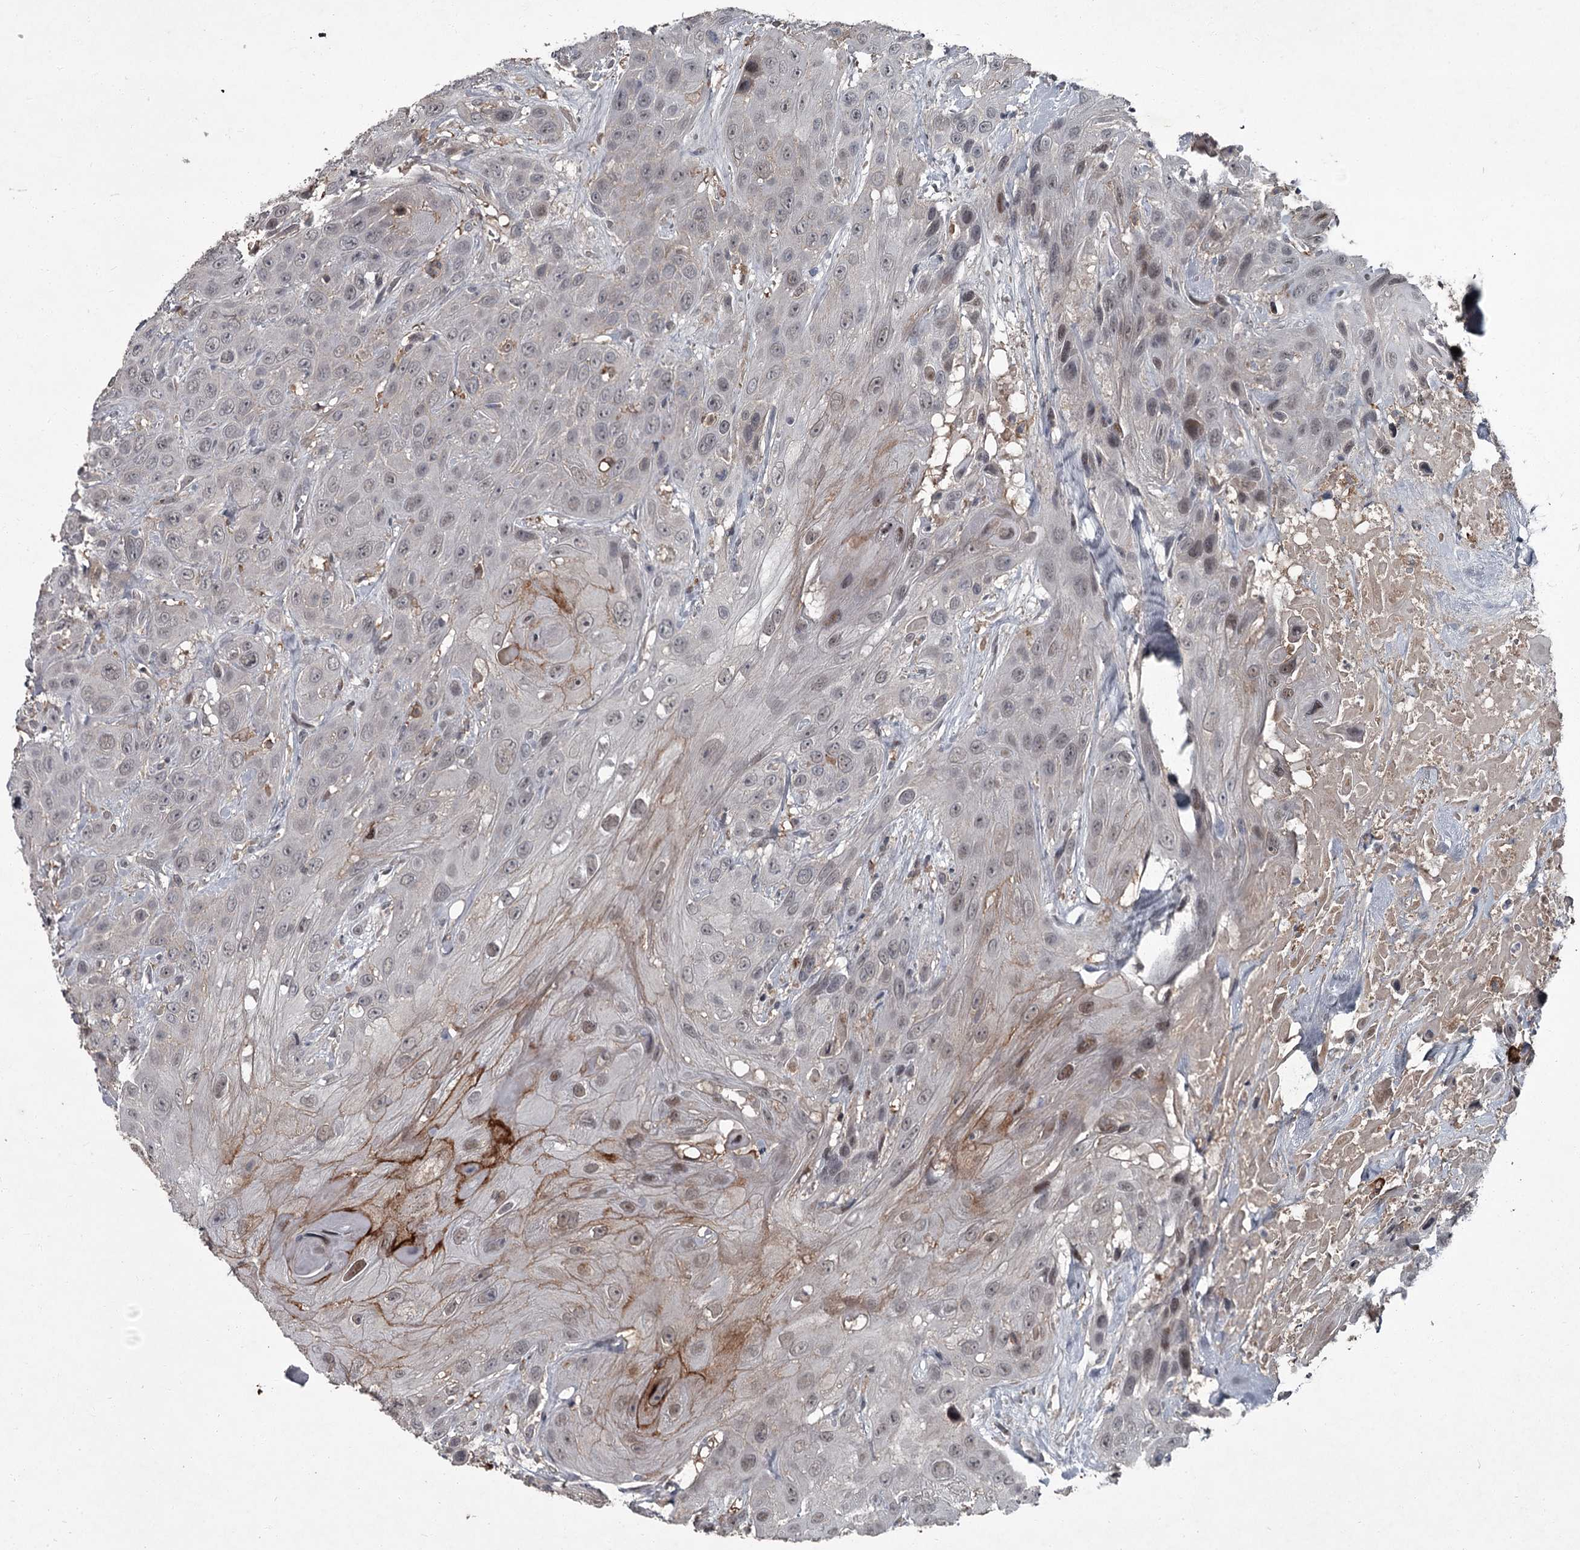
{"staining": {"intensity": "weak", "quantity": "25%-75%", "location": "cytoplasmic/membranous,nuclear"}, "tissue": "head and neck cancer", "cell_type": "Tumor cells", "image_type": "cancer", "snomed": [{"axis": "morphology", "description": "Squamous cell carcinoma, NOS"}, {"axis": "topography", "description": "Head-Neck"}], "caption": "DAB (3,3'-diaminobenzidine) immunohistochemical staining of human head and neck squamous cell carcinoma shows weak cytoplasmic/membranous and nuclear protein staining in about 25%-75% of tumor cells. Ihc stains the protein of interest in brown and the nuclei are stained blue.", "gene": "FLVCR2", "patient": {"sex": "male", "age": 81}}